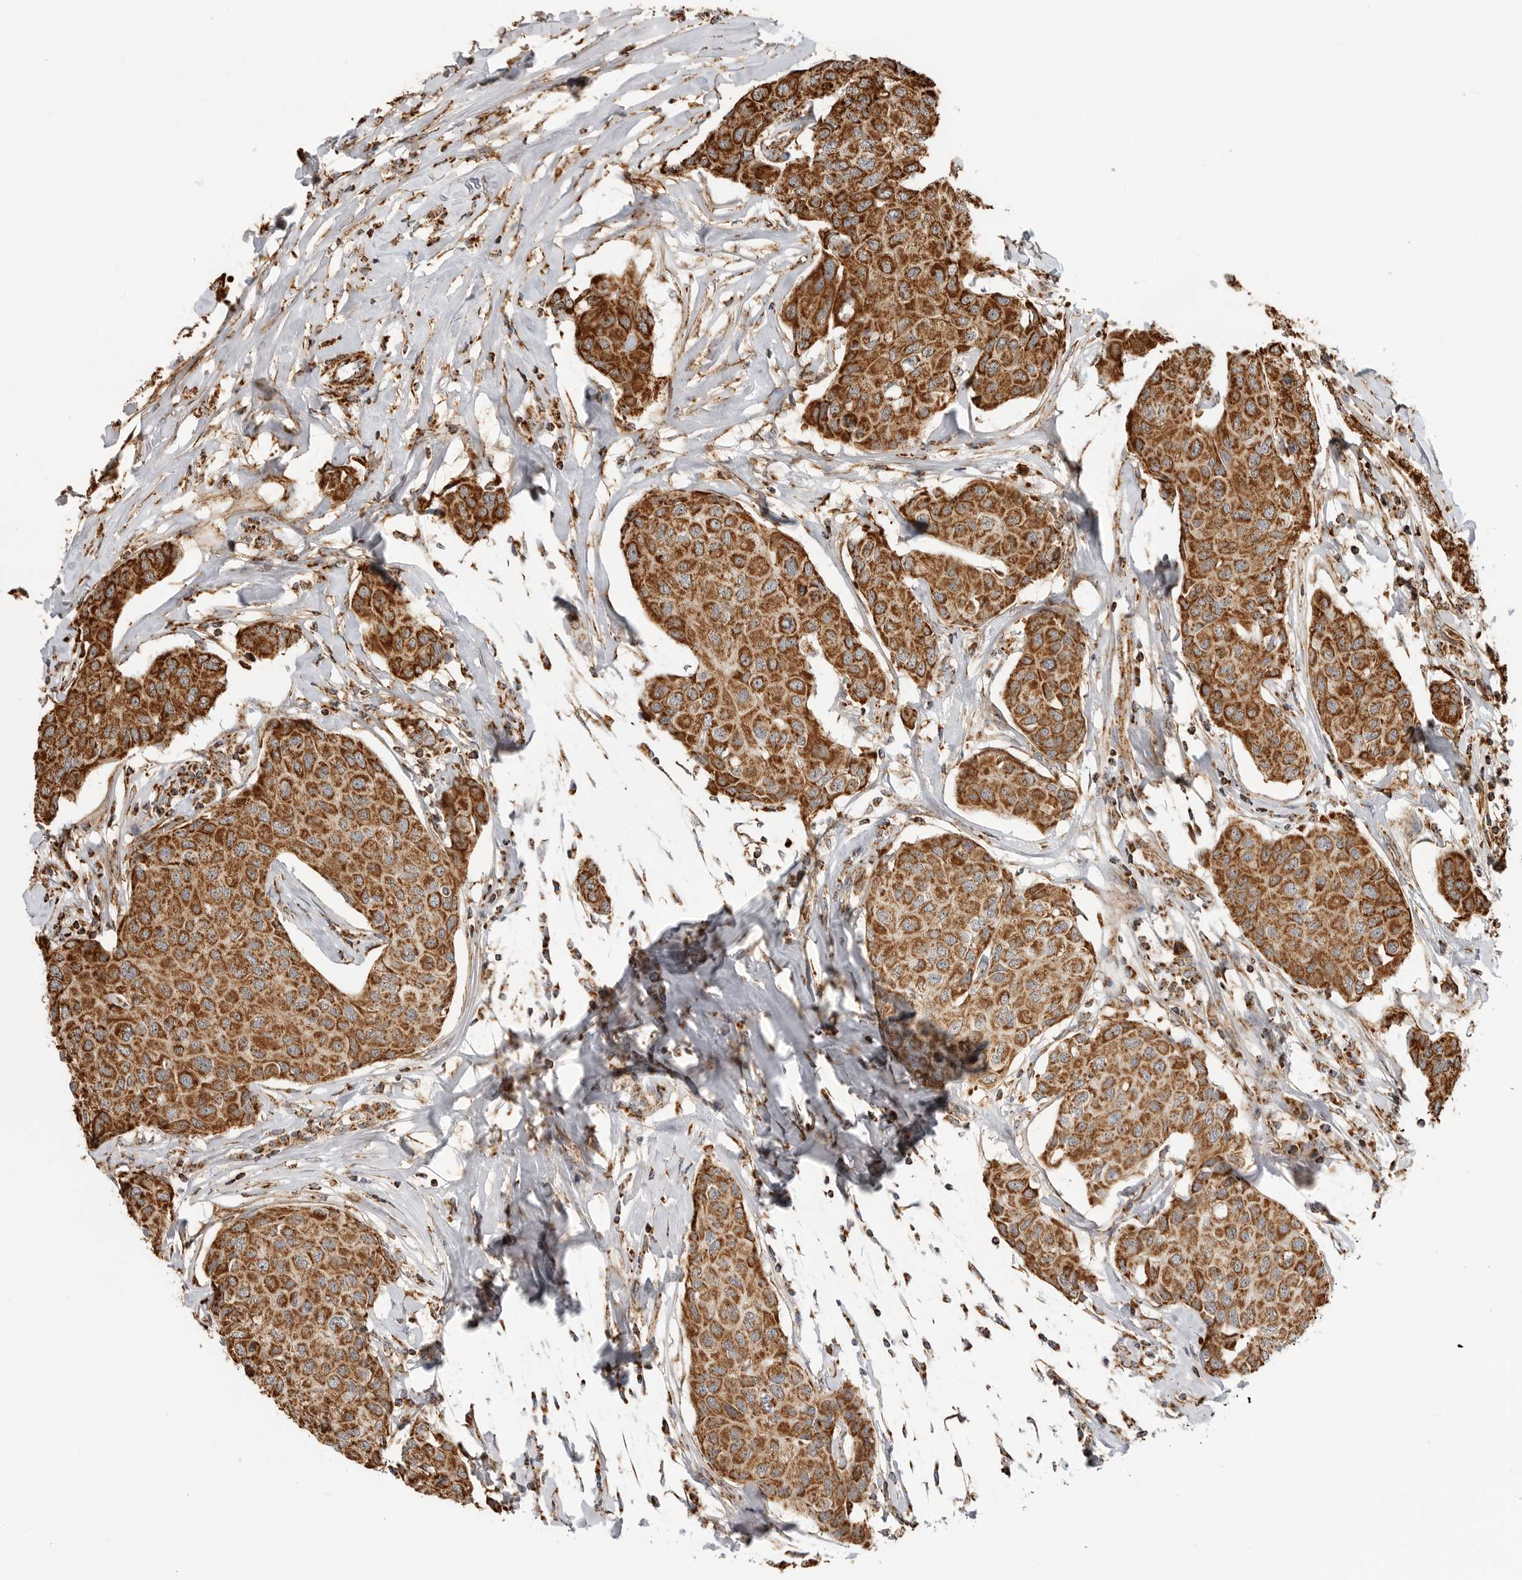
{"staining": {"intensity": "strong", "quantity": ">75%", "location": "cytoplasmic/membranous"}, "tissue": "breast cancer", "cell_type": "Tumor cells", "image_type": "cancer", "snomed": [{"axis": "morphology", "description": "Duct carcinoma"}, {"axis": "topography", "description": "Breast"}], "caption": "Immunohistochemistry (IHC) photomicrograph of neoplastic tissue: breast cancer stained using immunohistochemistry (IHC) shows high levels of strong protein expression localized specifically in the cytoplasmic/membranous of tumor cells, appearing as a cytoplasmic/membranous brown color.", "gene": "BMP2K", "patient": {"sex": "female", "age": 80}}